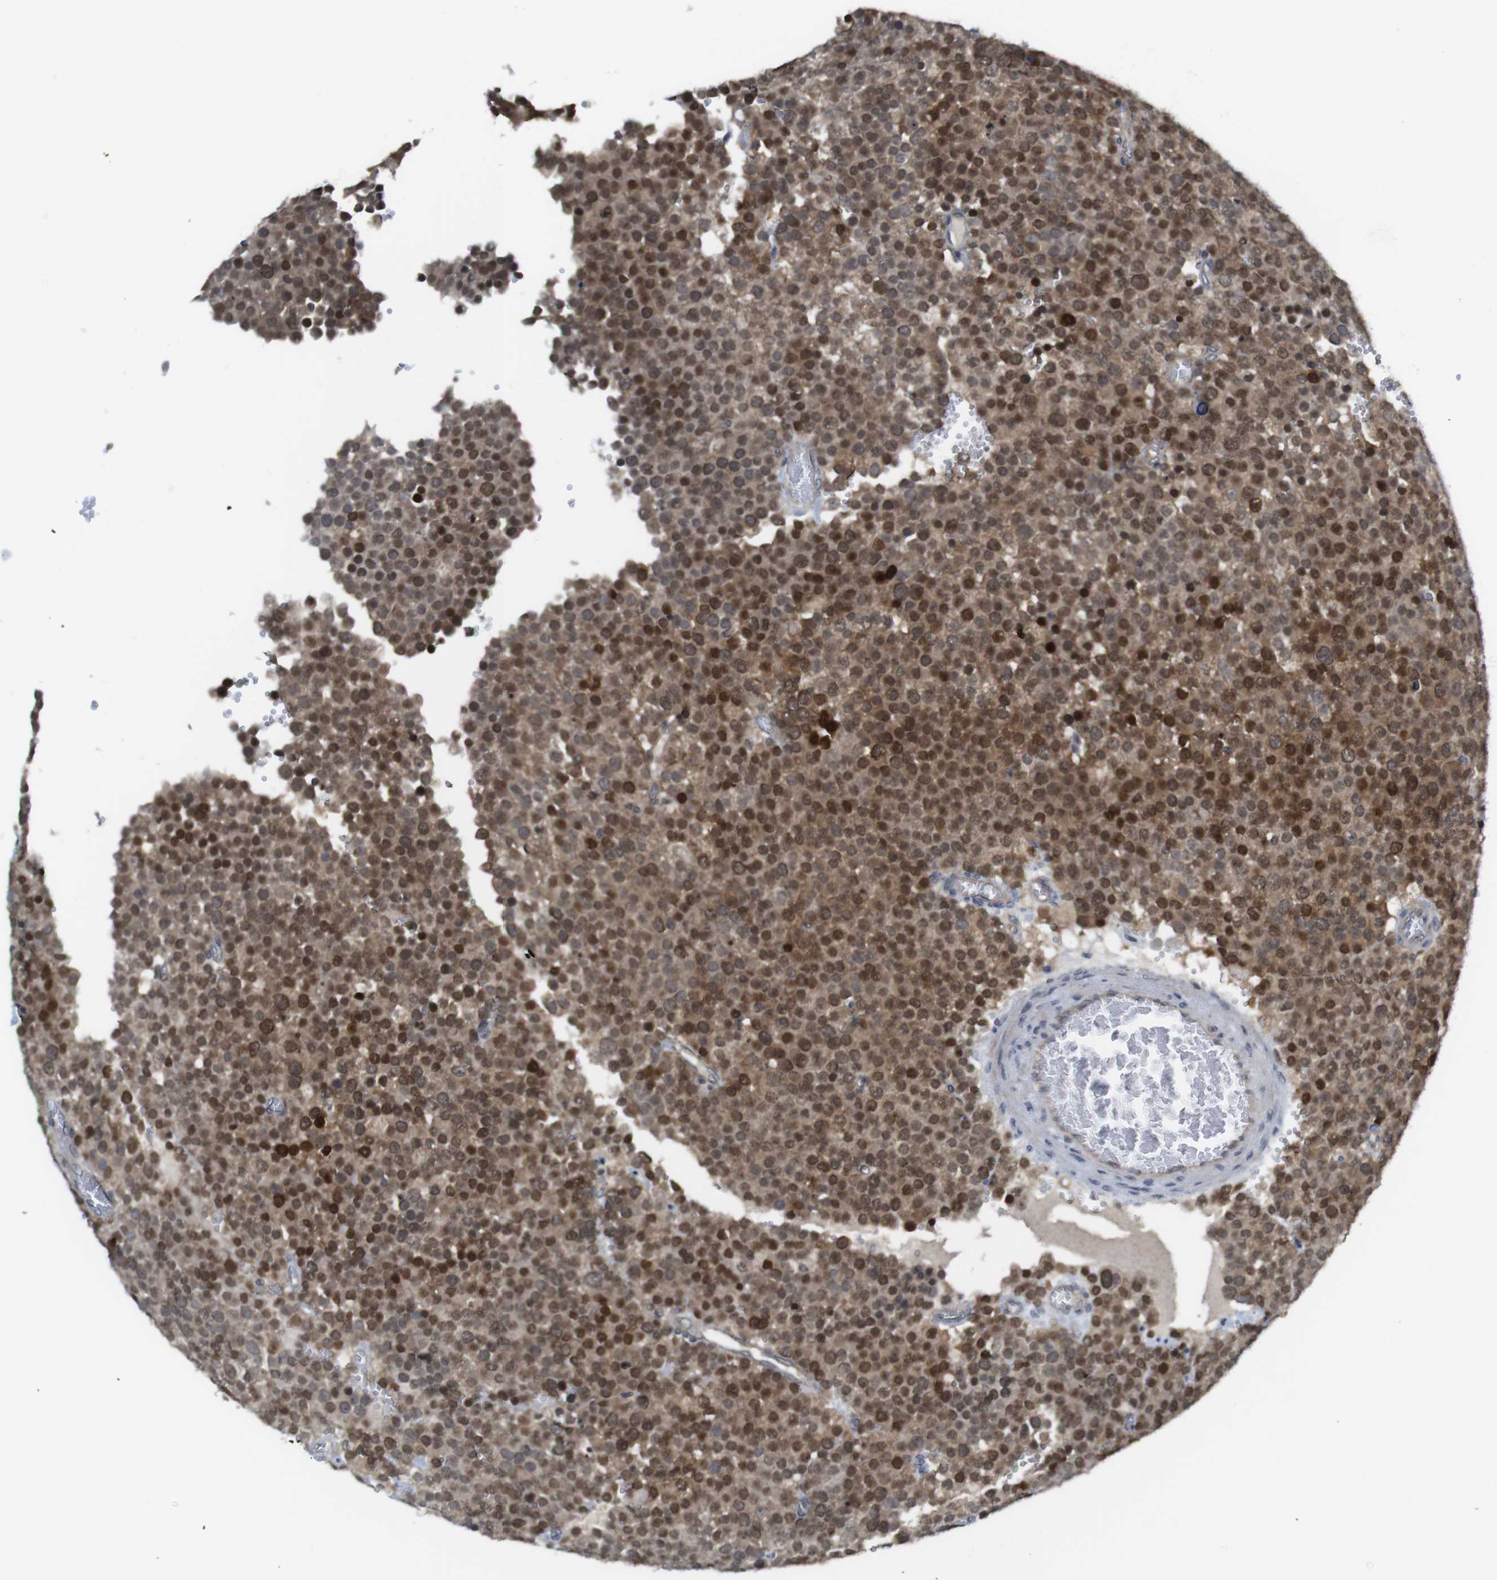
{"staining": {"intensity": "moderate", "quantity": ">75%", "location": "cytoplasmic/membranous,nuclear"}, "tissue": "testis cancer", "cell_type": "Tumor cells", "image_type": "cancer", "snomed": [{"axis": "morphology", "description": "Normal tissue, NOS"}, {"axis": "morphology", "description": "Seminoma, NOS"}, {"axis": "topography", "description": "Testis"}], "caption": "Moderate cytoplasmic/membranous and nuclear staining for a protein is seen in about >75% of tumor cells of seminoma (testis) using IHC.", "gene": "RCC1", "patient": {"sex": "male", "age": 71}}